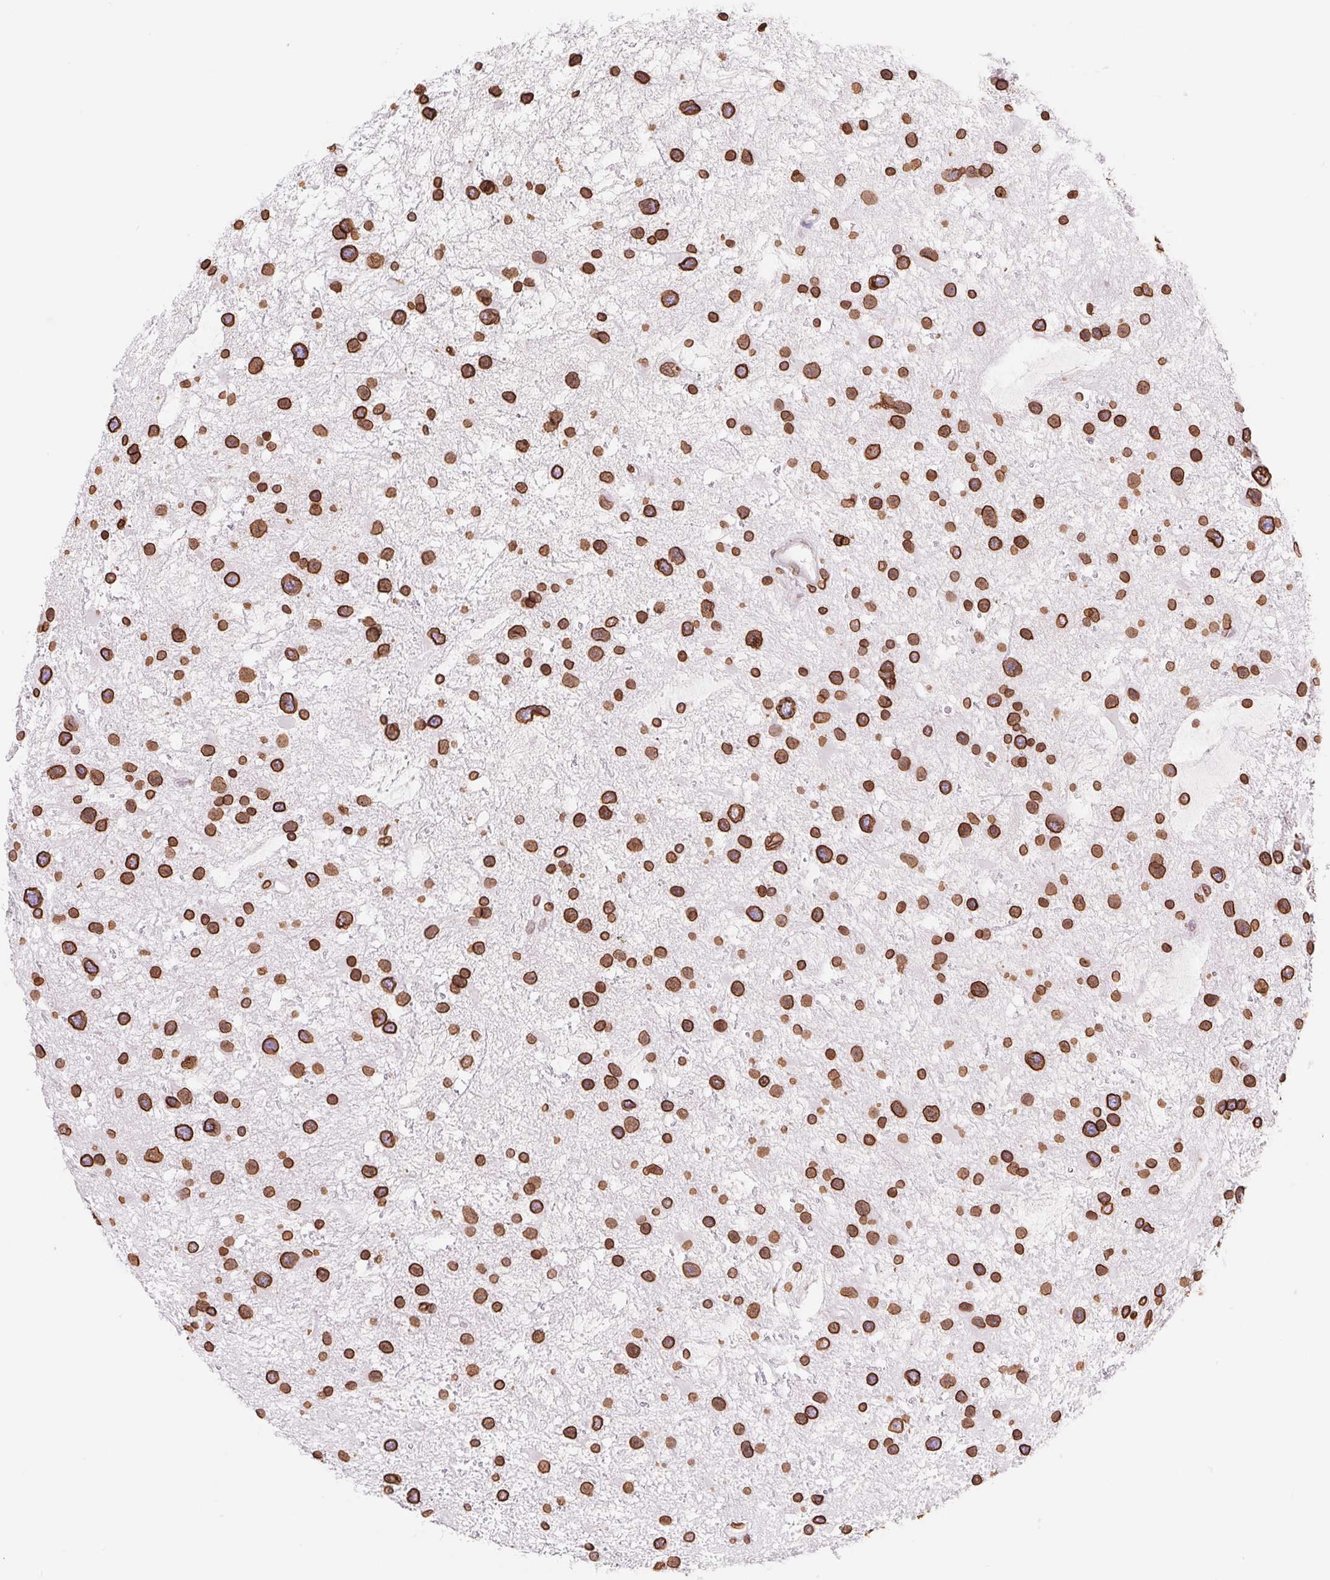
{"staining": {"intensity": "strong", "quantity": ">75%", "location": "cytoplasmic/membranous,nuclear"}, "tissue": "glioma", "cell_type": "Tumor cells", "image_type": "cancer", "snomed": [{"axis": "morphology", "description": "Glioma, malignant, Low grade"}, {"axis": "topography", "description": "Brain"}], "caption": "Malignant glioma (low-grade) stained for a protein demonstrates strong cytoplasmic/membranous and nuclear positivity in tumor cells.", "gene": "LMNB2", "patient": {"sex": "female", "age": 32}}